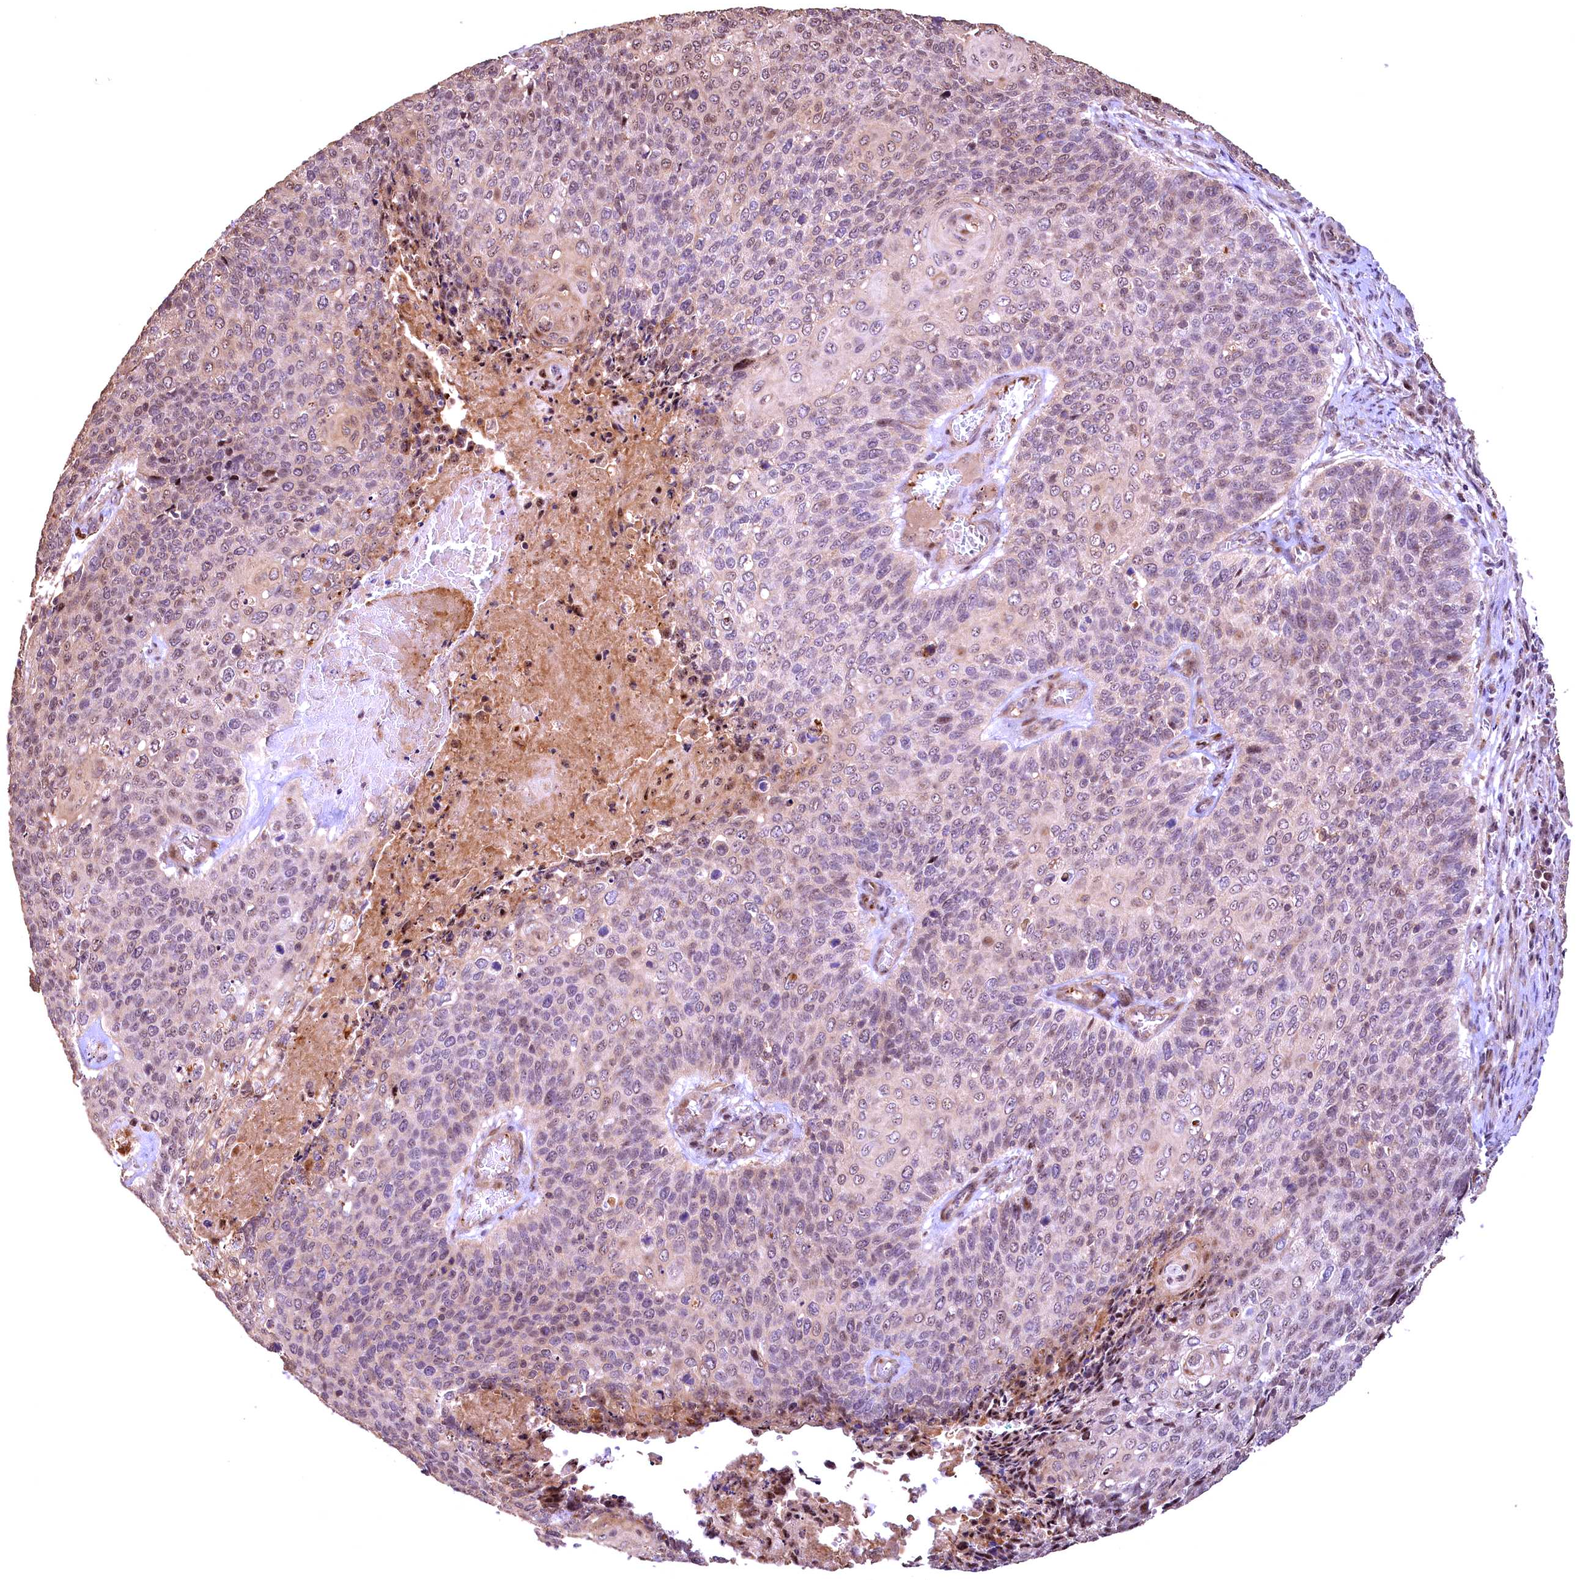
{"staining": {"intensity": "weak", "quantity": "<25%", "location": "nuclear"}, "tissue": "cervical cancer", "cell_type": "Tumor cells", "image_type": "cancer", "snomed": [{"axis": "morphology", "description": "Squamous cell carcinoma, NOS"}, {"axis": "topography", "description": "Cervix"}], "caption": "Immunohistochemistry (IHC) histopathology image of neoplastic tissue: cervical cancer (squamous cell carcinoma) stained with DAB exhibits no significant protein staining in tumor cells. The staining was performed using DAB (3,3'-diaminobenzidine) to visualize the protein expression in brown, while the nuclei were stained in blue with hematoxylin (Magnification: 20x).", "gene": "FUZ", "patient": {"sex": "female", "age": 39}}